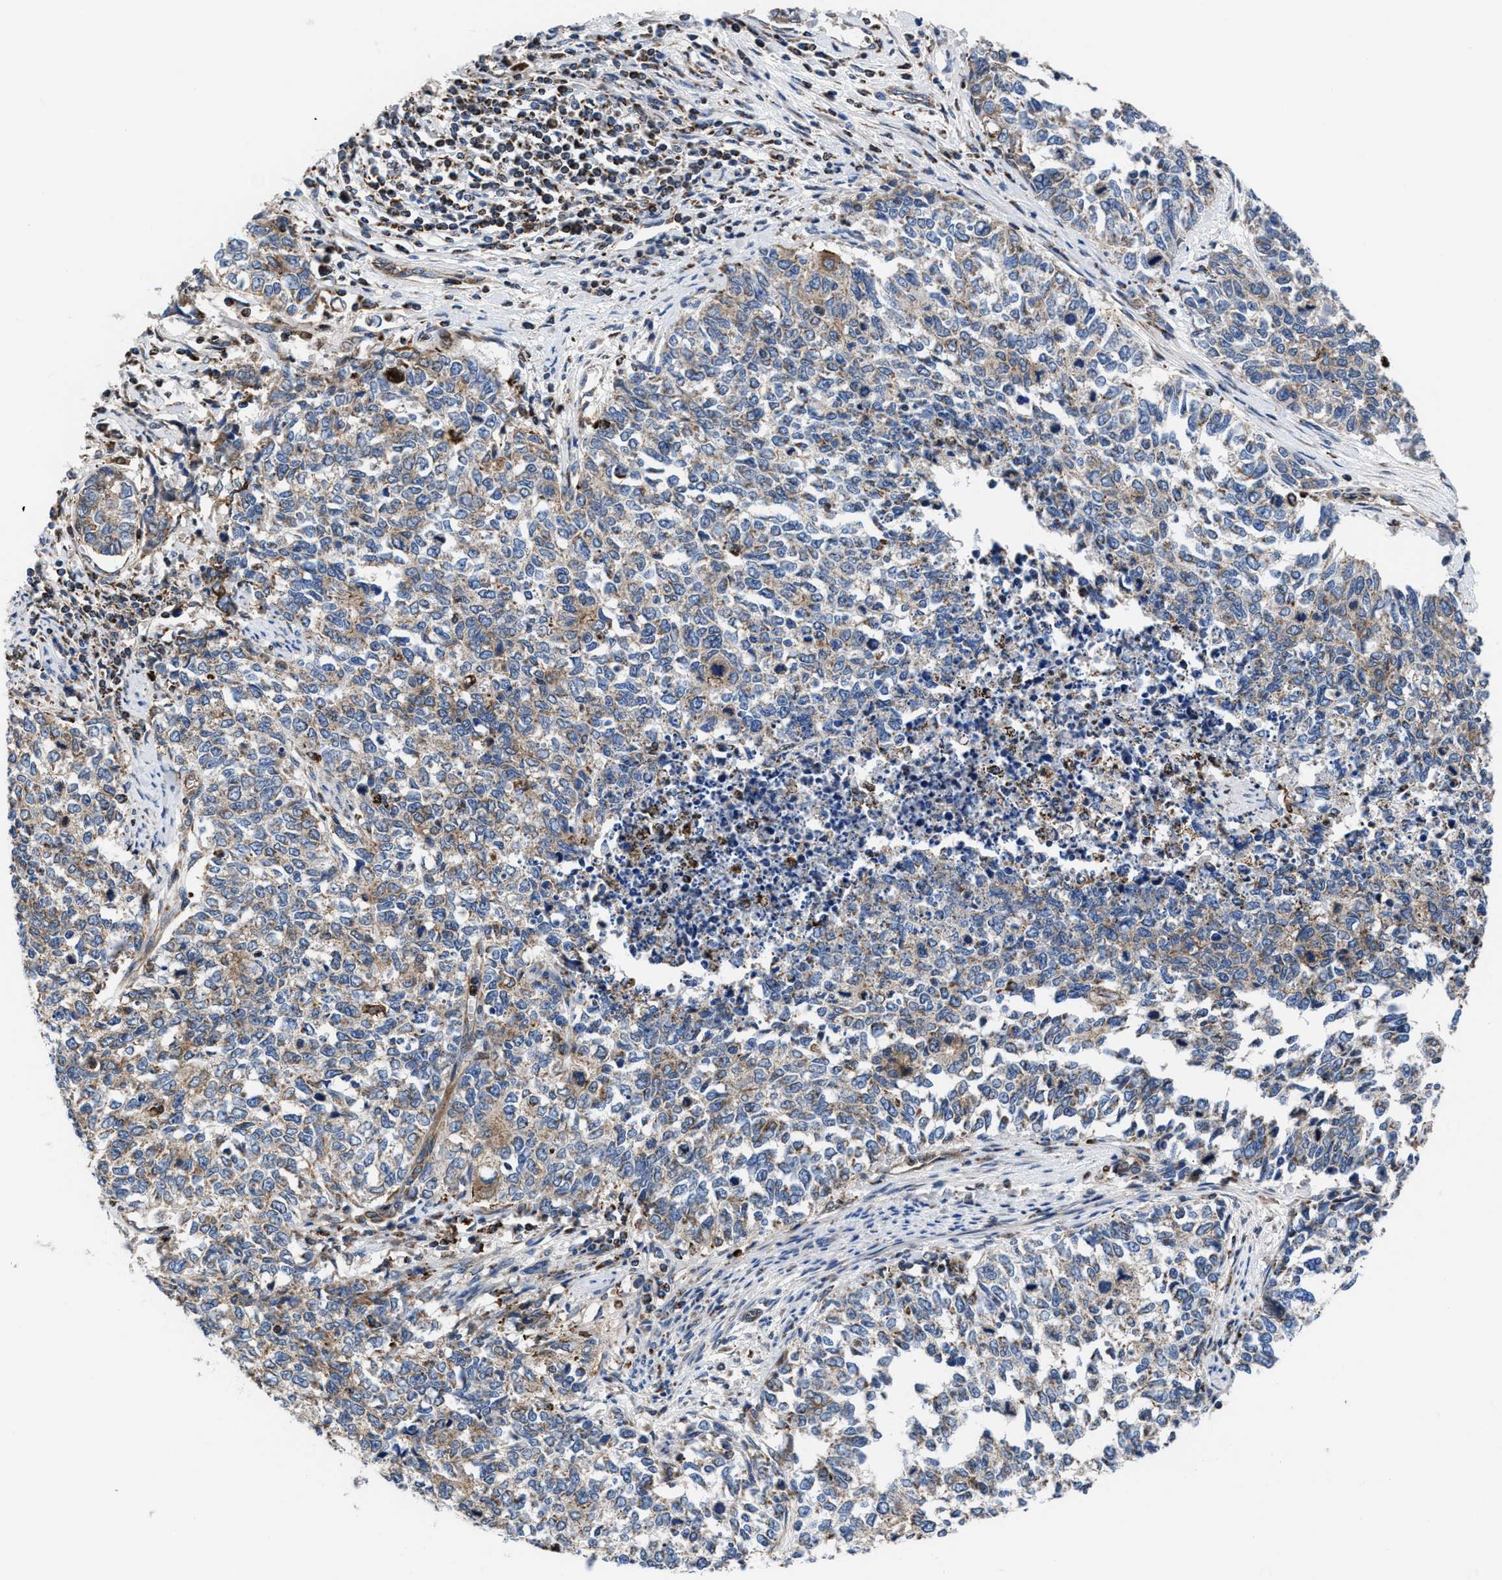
{"staining": {"intensity": "weak", "quantity": "<25%", "location": "cytoplasmic/membranous"}, "tissue": "cervical cancer", "cell_type": "Tumor cells", "image_type": "cancer", "snomed": [{"axis": "morphology", "description": "Squamous cell carcinoma, NOS"}, {"axis": "topography", "description": "Cervix"}], "caption": "Immunohistochemistry histopathology image of human squamous cell carcinoma (cervical) stained for a protein (brown), which displays no positivity in tumor cells. (Stains: DAB immunohistochemistry (IHC) with hematoxylin counter stain, Microscopy: brightfield microscopy at high magnification).", "gene": "PRR15L", "patient": {"sex": "female", "age": 63}}